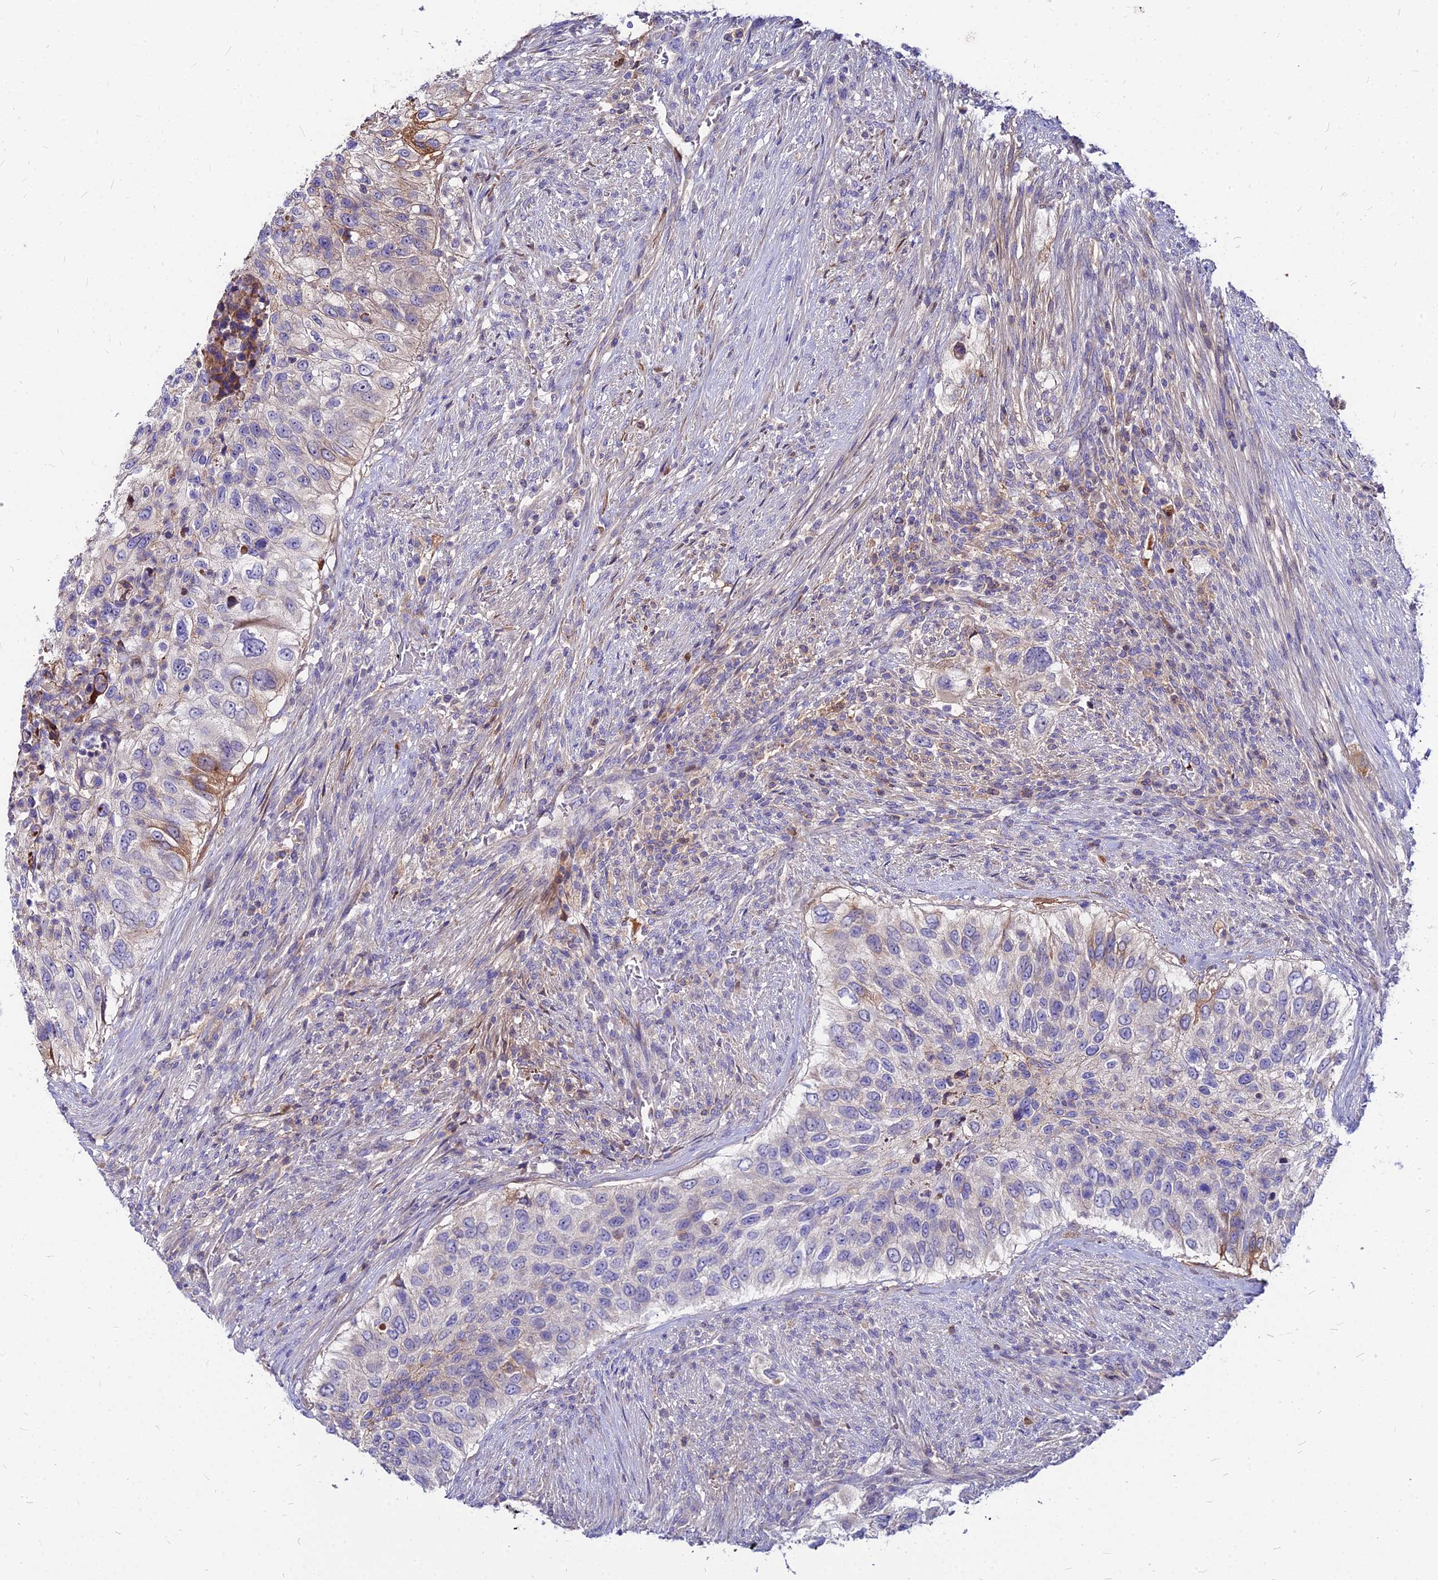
{"staining": {"intensity": "moderate", "quantity": "<25%", "location": "cytoplasmic/membranous"}, "tissue": "urothelial cancer", "cell_type": "Tumor cells", "image_type": "cancer", "snomed": [{"axis": "morphology", "description": "Urothelial carcinoma, High grade"}, {"axis": "topography", "description": "Urinary bladder"}], "caption": "Human high-grade urothelial carcinoma stained with a brown dye shows moderate cytoplasmic/membranous positive expression in about <25% of tumor cells.", "gene": "ACSM6", "patient": {"sex": "female", "age": 60}}